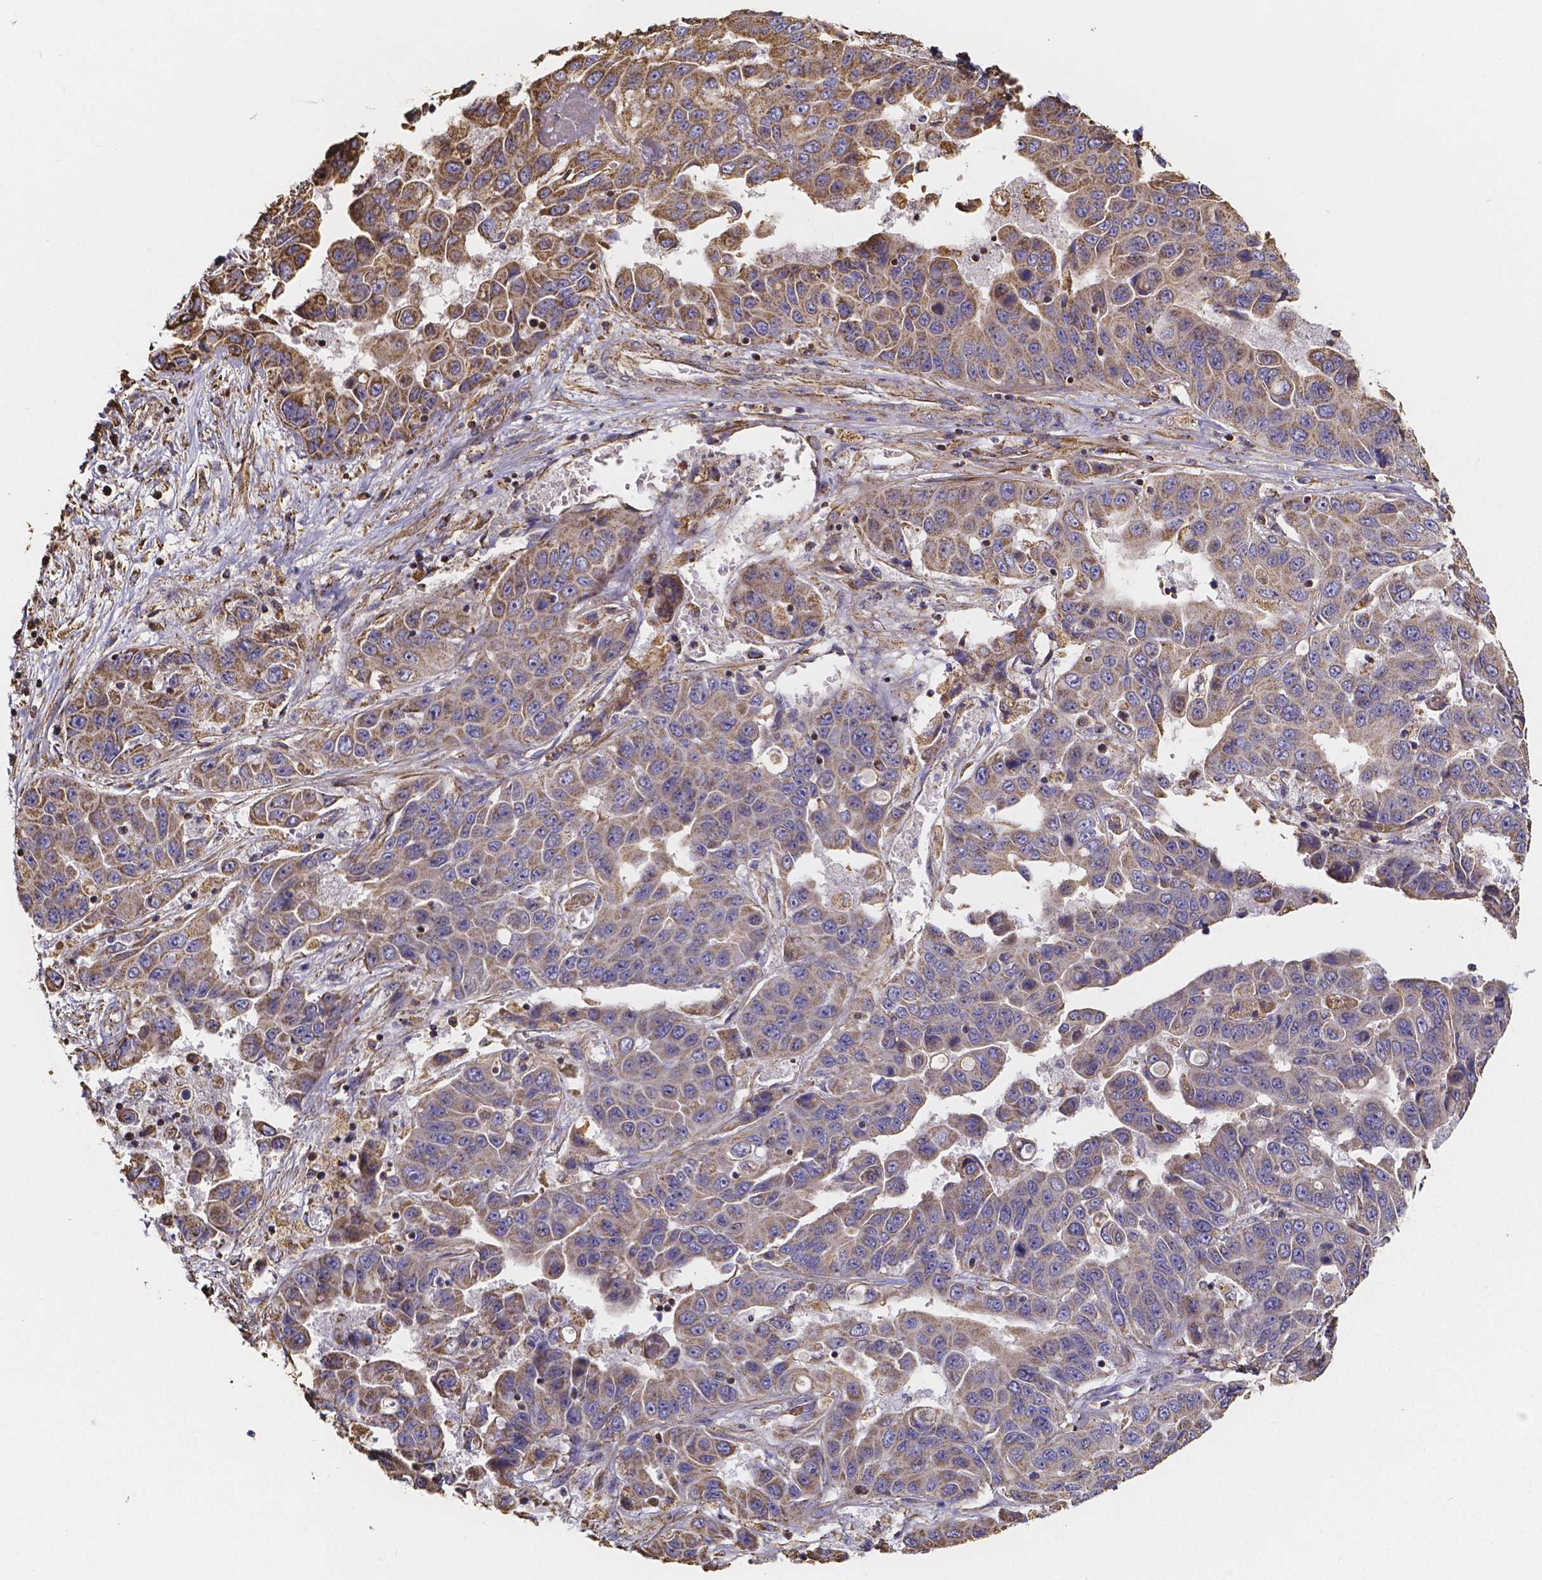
{"staining": {"intensity": "moderate", "quantity": ">75%", "location": "cytoplasmic/membranous"}, "tissue": "liver cancer", "cell_type": "Tumor cells", "image_type": "cancer", "snomed": [{"axis": "morphology", "description": "Cholangiocarcinoma"}, {"axis": "topography", "description": "Liver"}], "caption": "Liver cholangiocarcinoma tissue exhibits moderate cytoplasmic/membranous positivity in about >75% of tumor cells, visualized by immunohistochemistry. The protein of interest is stained brown, and the nuclei are stained in blue (DAB (3,3'-diaminobenzidine) IHC with brightfield microscopy, high magnification).", "gene": "SLC35D2", "patient": {"sex": "female", "age": 52}}